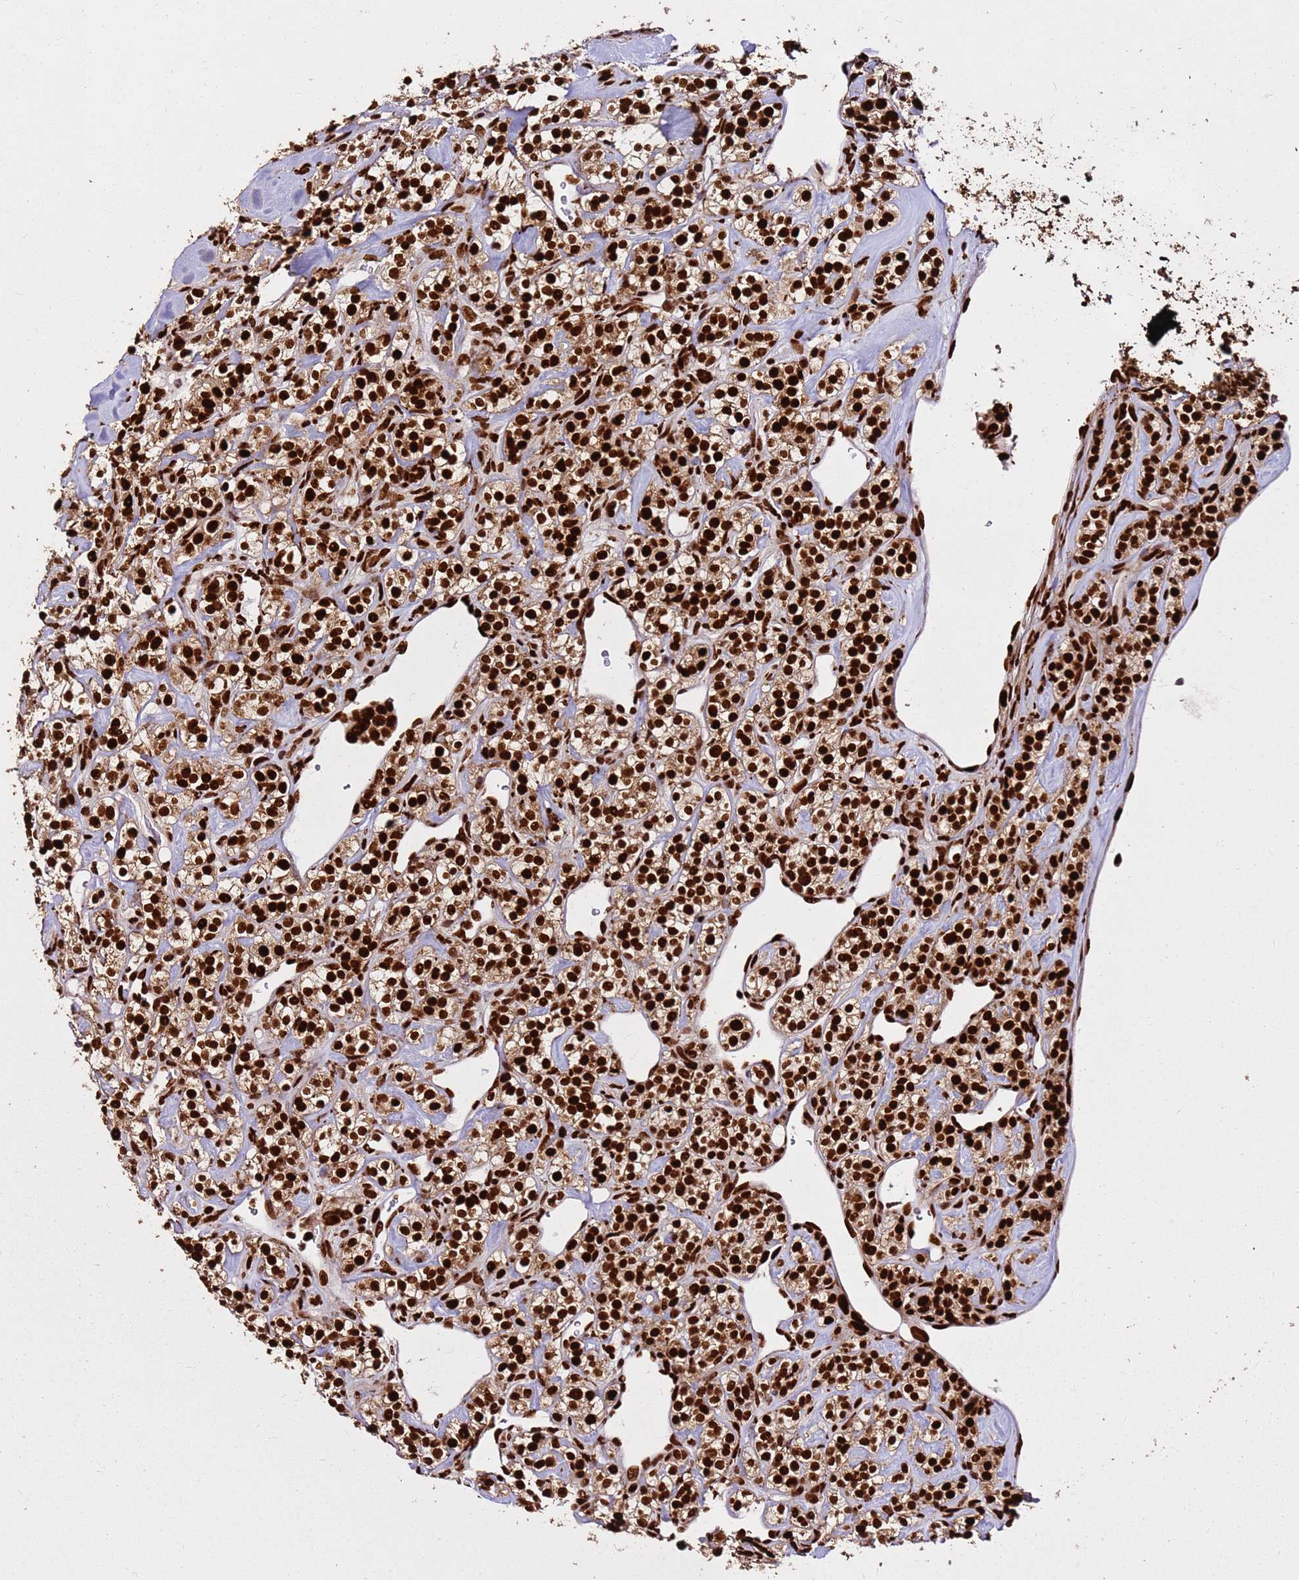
{"staining": {"intensity": "strong", "quantity": ">75%", "location": "nuclear"}, "tissue": "renal cancer", "cell_type": "Tumor cells", "image_type": "cancer", "snomed": [{"axis": "morphology", "description": "Adenocarcinoma, NOS"}, {"axis": "topography", "description": "Kidney"}], "caption": "The micrograph reveals immunohistochemical staining of renal cancer. There is strong nuclear expression is present in about >75% of tumor cells. (Stains: DAB (3,3'-diaminobenzidine) in brown, nuclei in blue, Microscopy: brightfield microscopy at high magnification).", "gene": "HNRNPAB", "patient": {"sex": "male", "age": 77}}